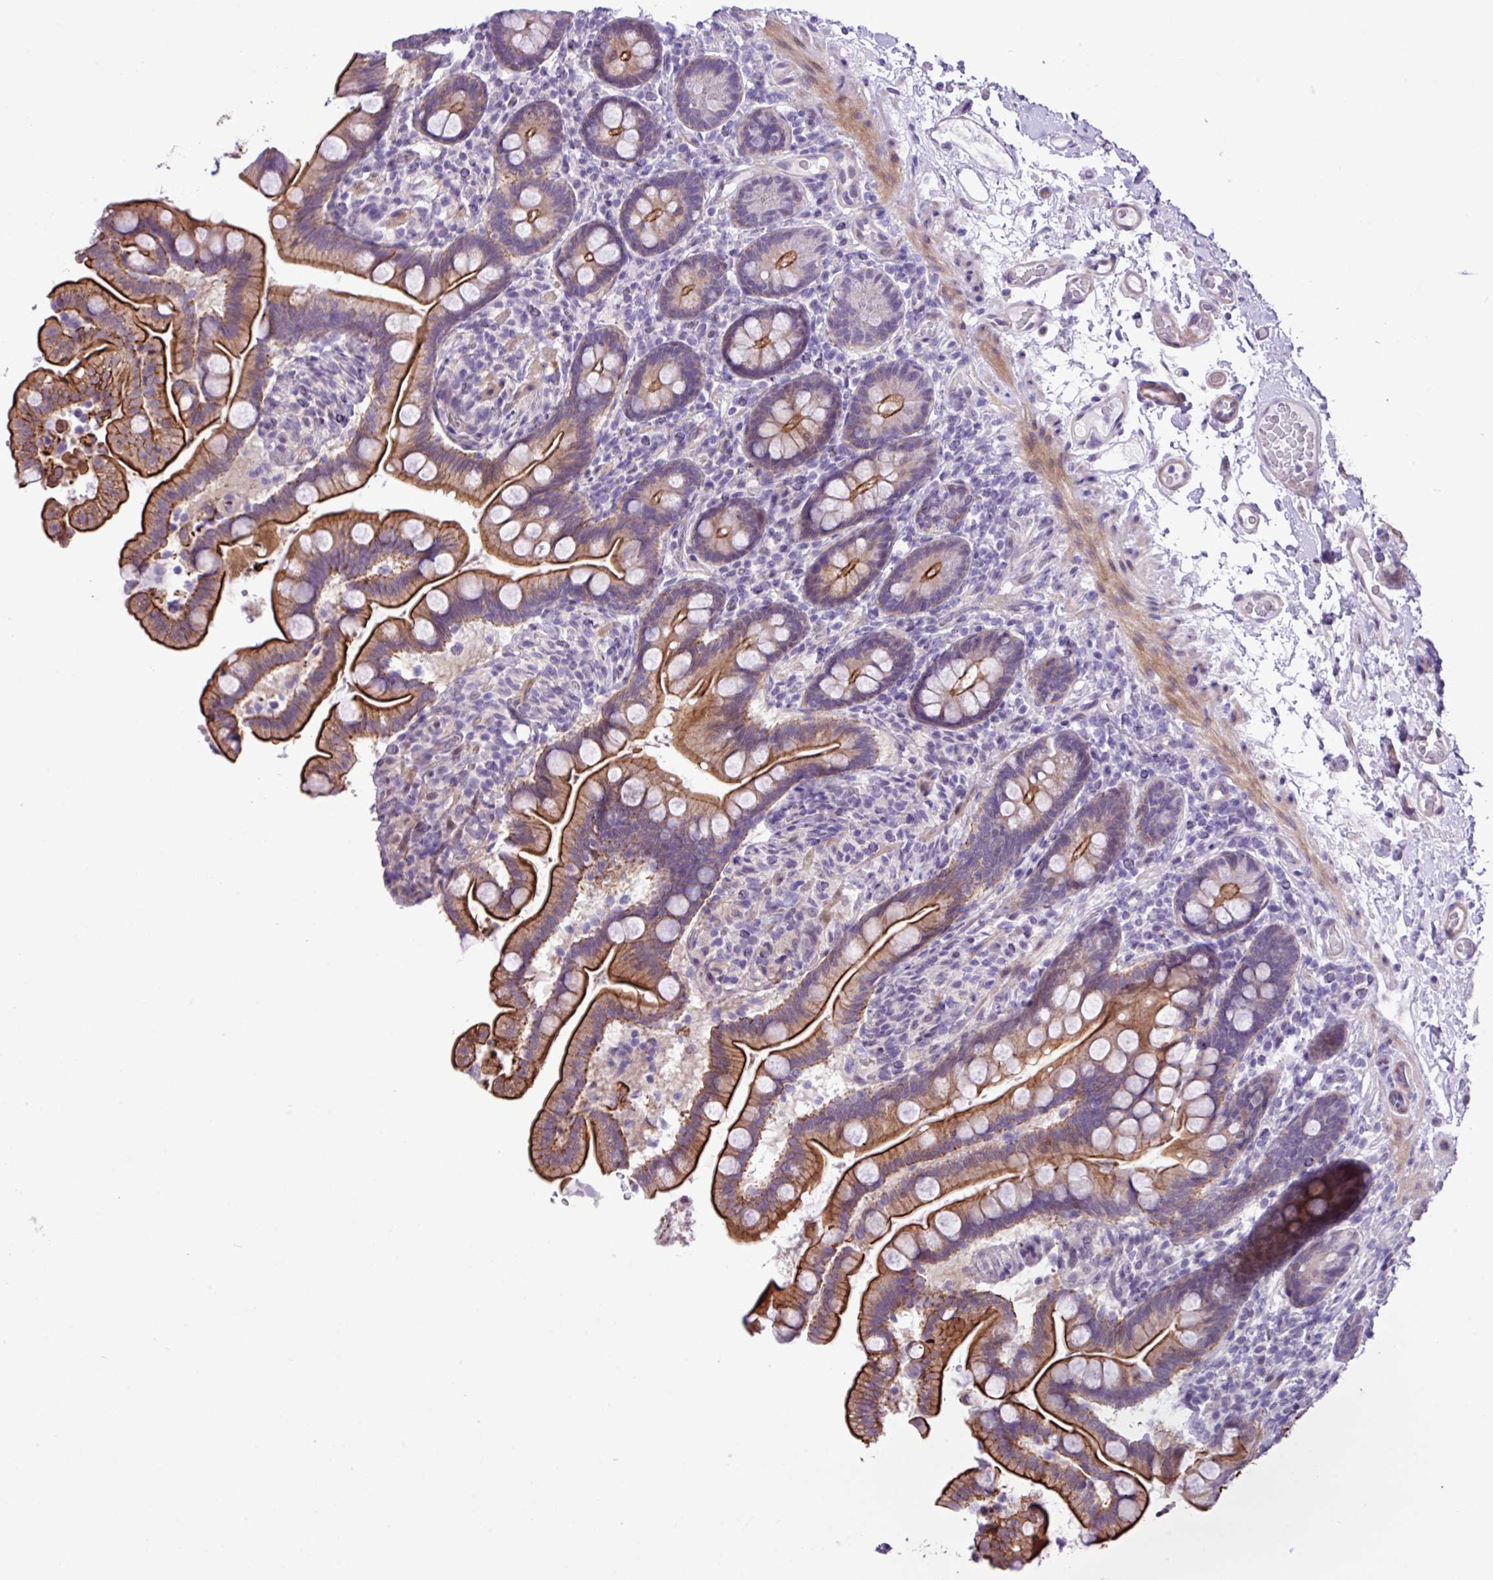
{"staining": {"intensity": "strong", "quantity": ">75%", "location": "cytoplasmic/membranous"}, "tissue": "small intestine", "cell_type": "Glandular cells", "image_type": "normal", "snomed": [{"axis": "morphology", "description": "Normal tissue, NOS"}, {"axis": "topography", "description": "Small intestine"}], "caption": "An IHC image of unremarkable tissue is shown. Protein staining in brown highlights strong cytoplasmic/membranous positivity in small intestine within glandular cells. Immunohistochemistry (ihc) stains the protein of interest in brown and the nuclei are stained blue.", "gene": "YLPM1", "patient": {"sex": "female", "age": 64}}